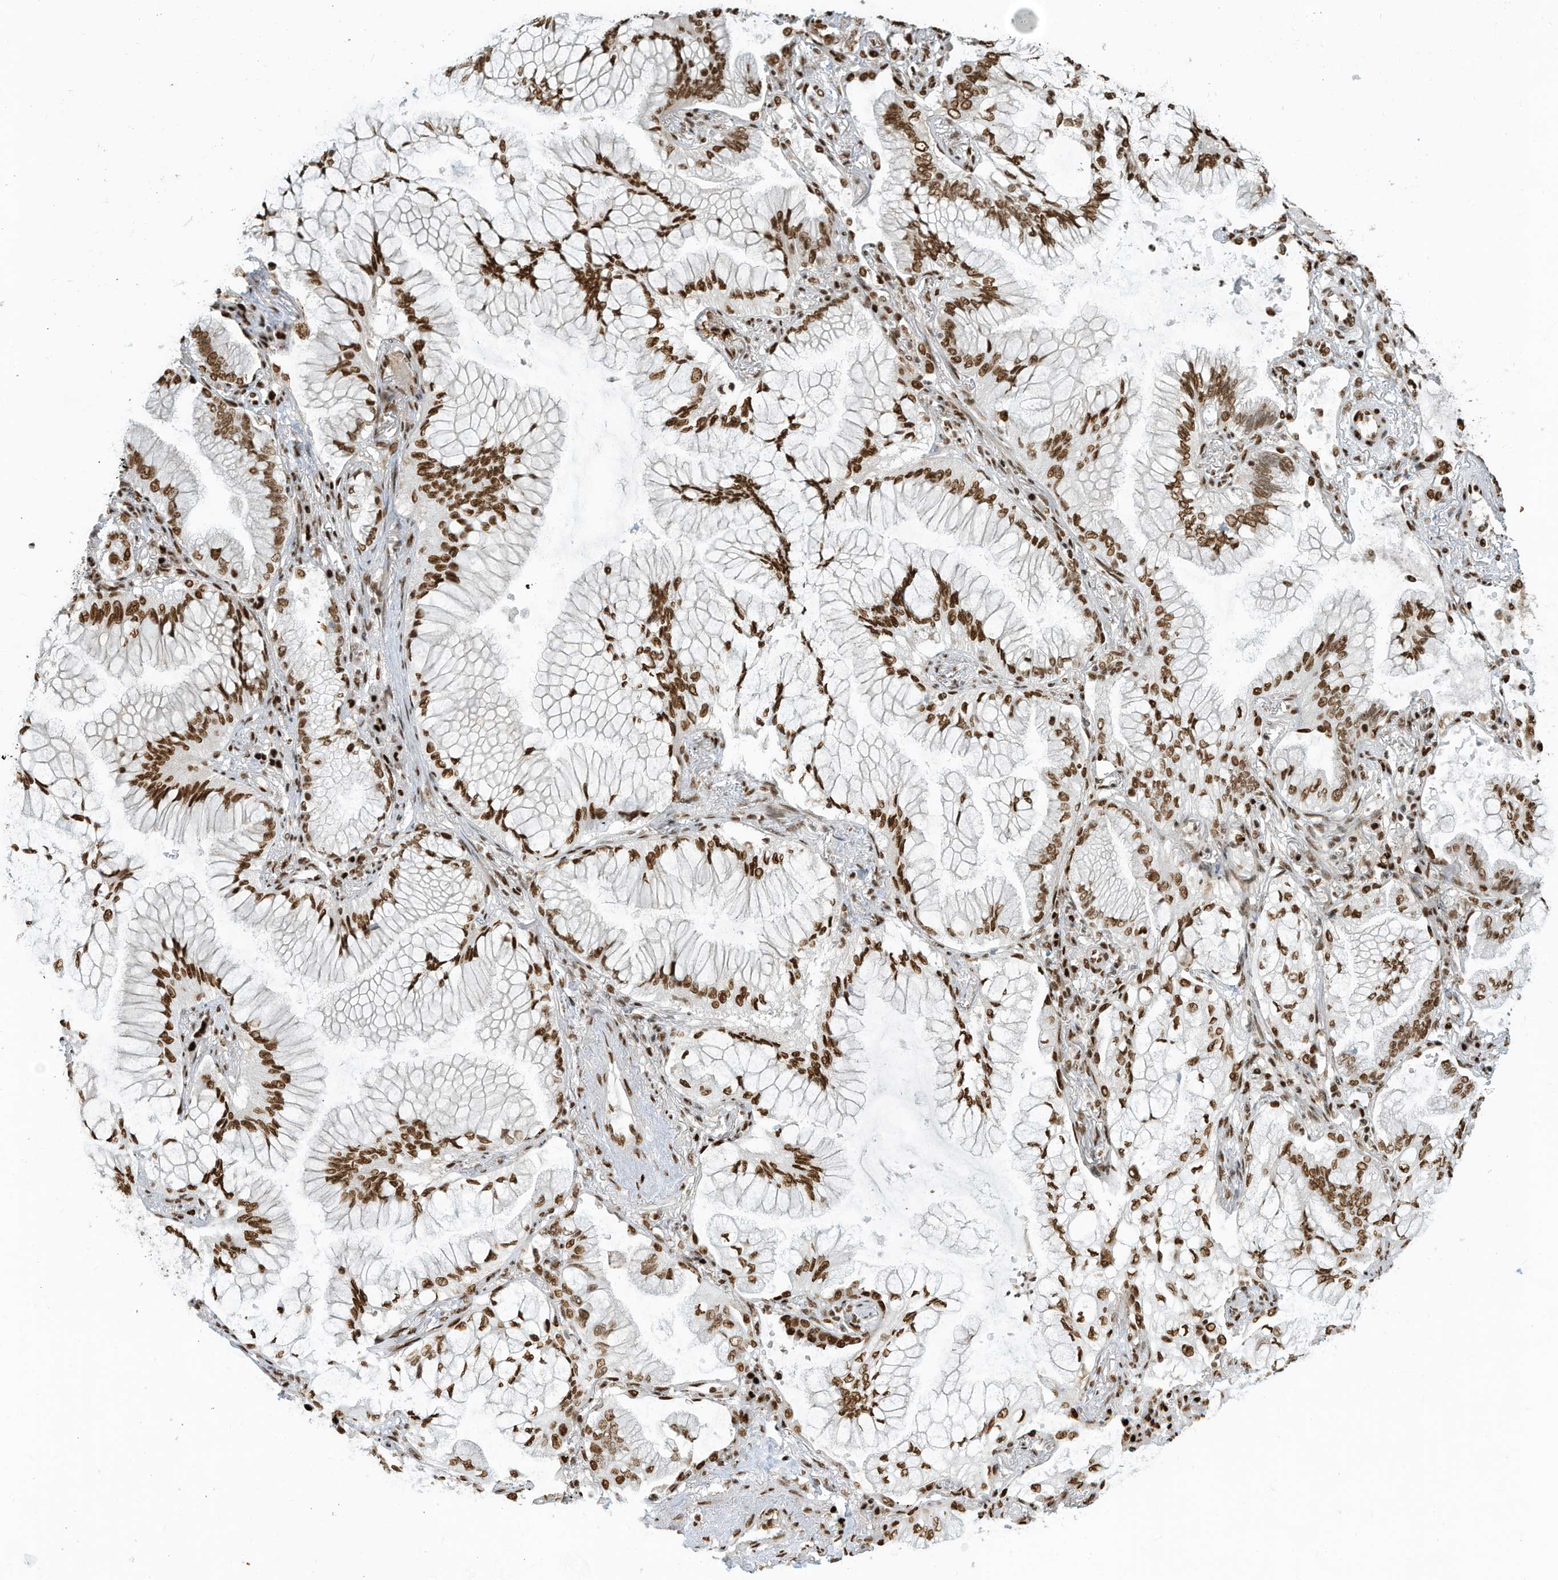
{"staining": {"intensity": "strong", "quantity": ">75%", "location": "nuclear"}, "tissue": "lung cancer", "cell_type": "Tumor cells", "image_type": "cancer", "snomed": [{"axis": "morphology", "description": "Adenocarcinoma, NOS"}, {"axis": "topography", "description": "Lung"}], "caption": "Protein expression analysis of adenocarcinoma (lung) shows strong nuclear expression in about >75% of tumor cells.", "gene": "SAMD15", "patient": {"sex": "female", "age": 70}}